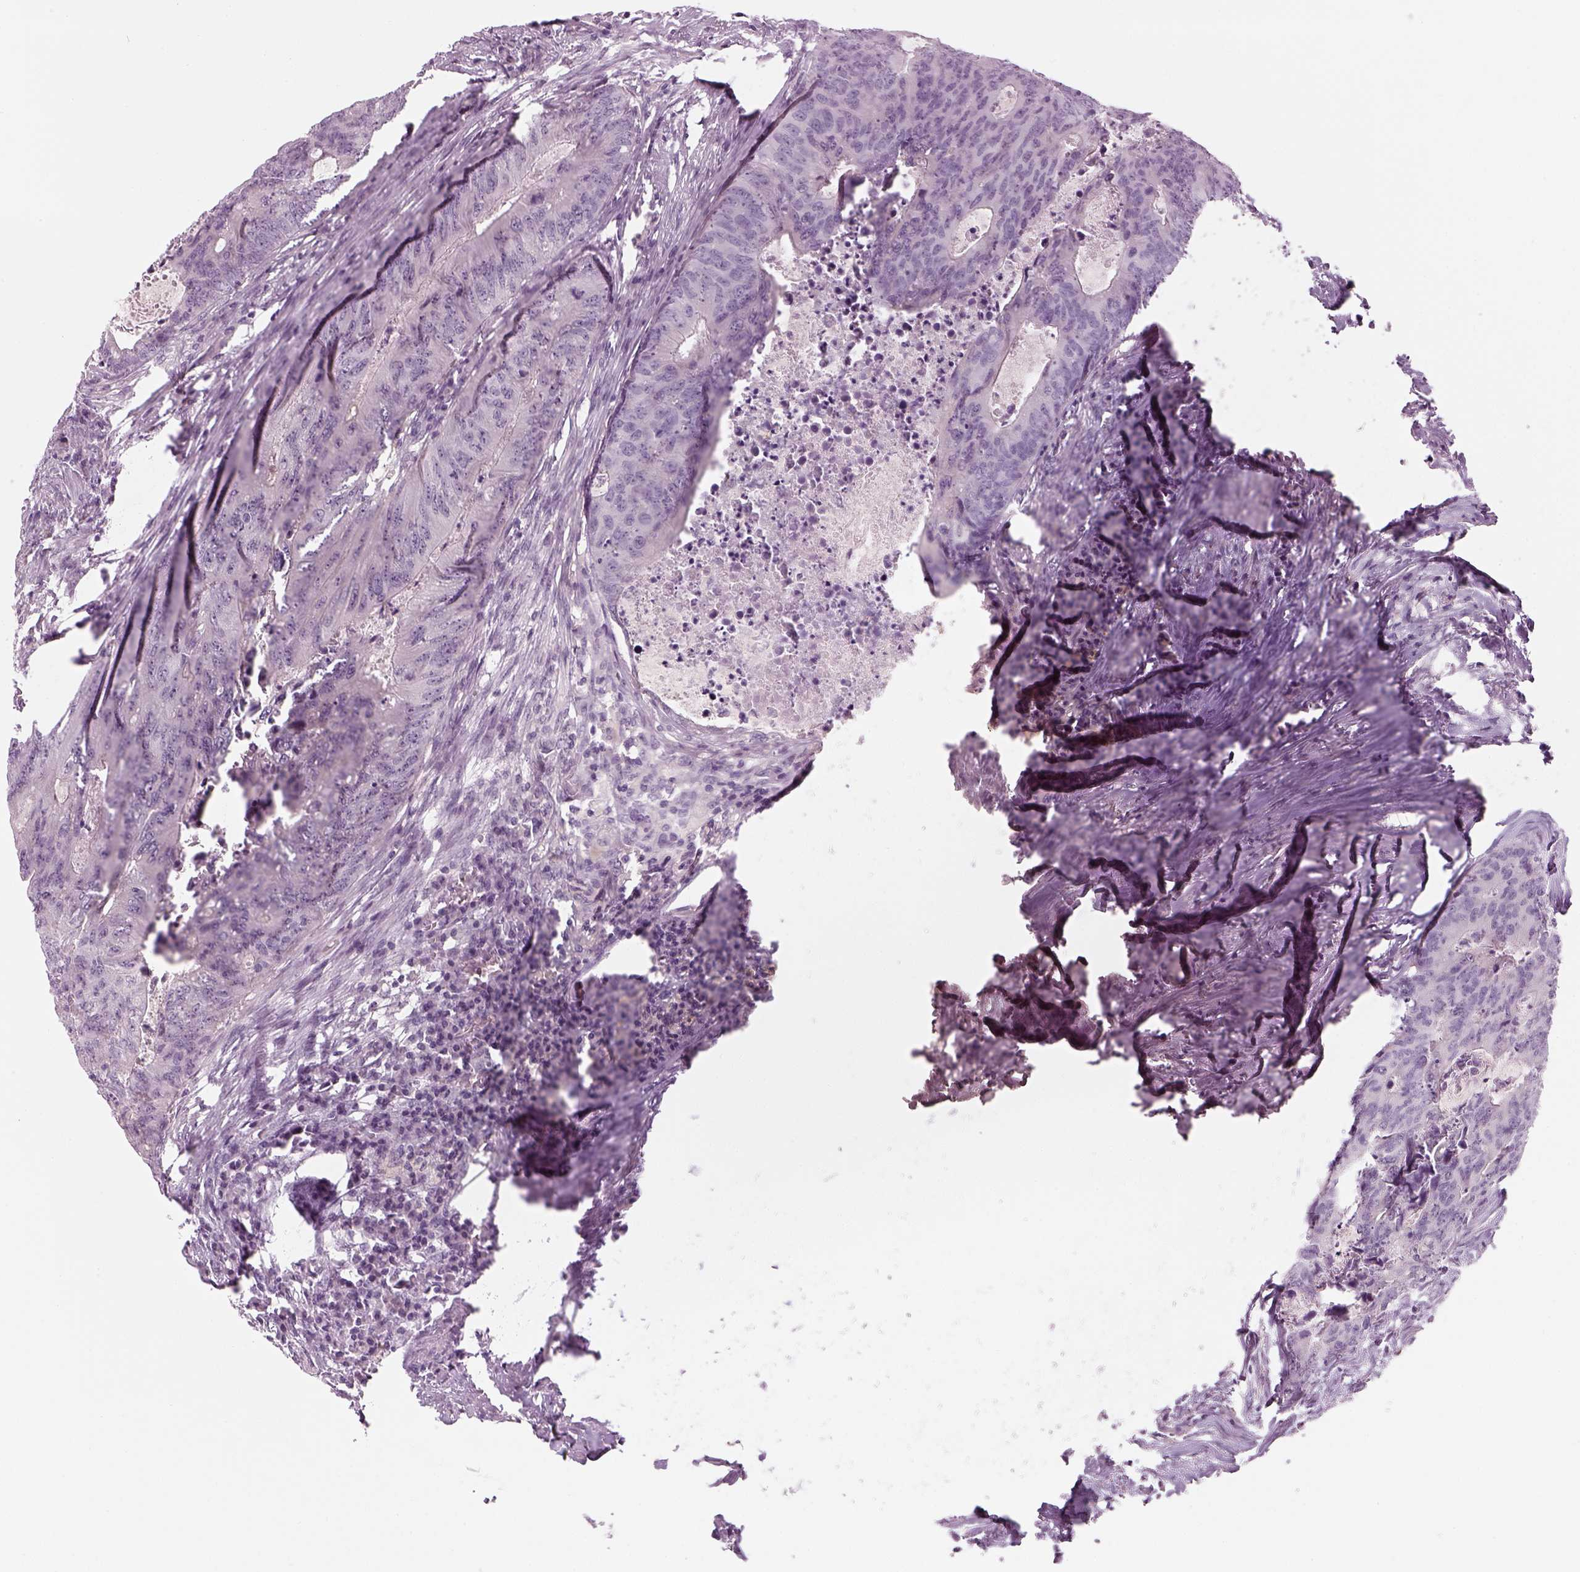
{"staining": {"intensity": "negative", "quantity": "none", "location": "none"}, "tissue": "colorectal cancer", "cell_type": "Tumor cells", "image_type": "cancer", "snomed": [{"axis": "morphology", "description": "Adenocarcinoma, NOS"}, {"axis": "topography", "description": "Colon"}], "caption": "A high-resolution photomicrograph shows immunohistochemistry staining of adenocarcinoma (colorectal), which reveals no significant staining in tumor cells.", "gene": "LRRIQ3", "patient": {"sex": "male", "age": 67}}